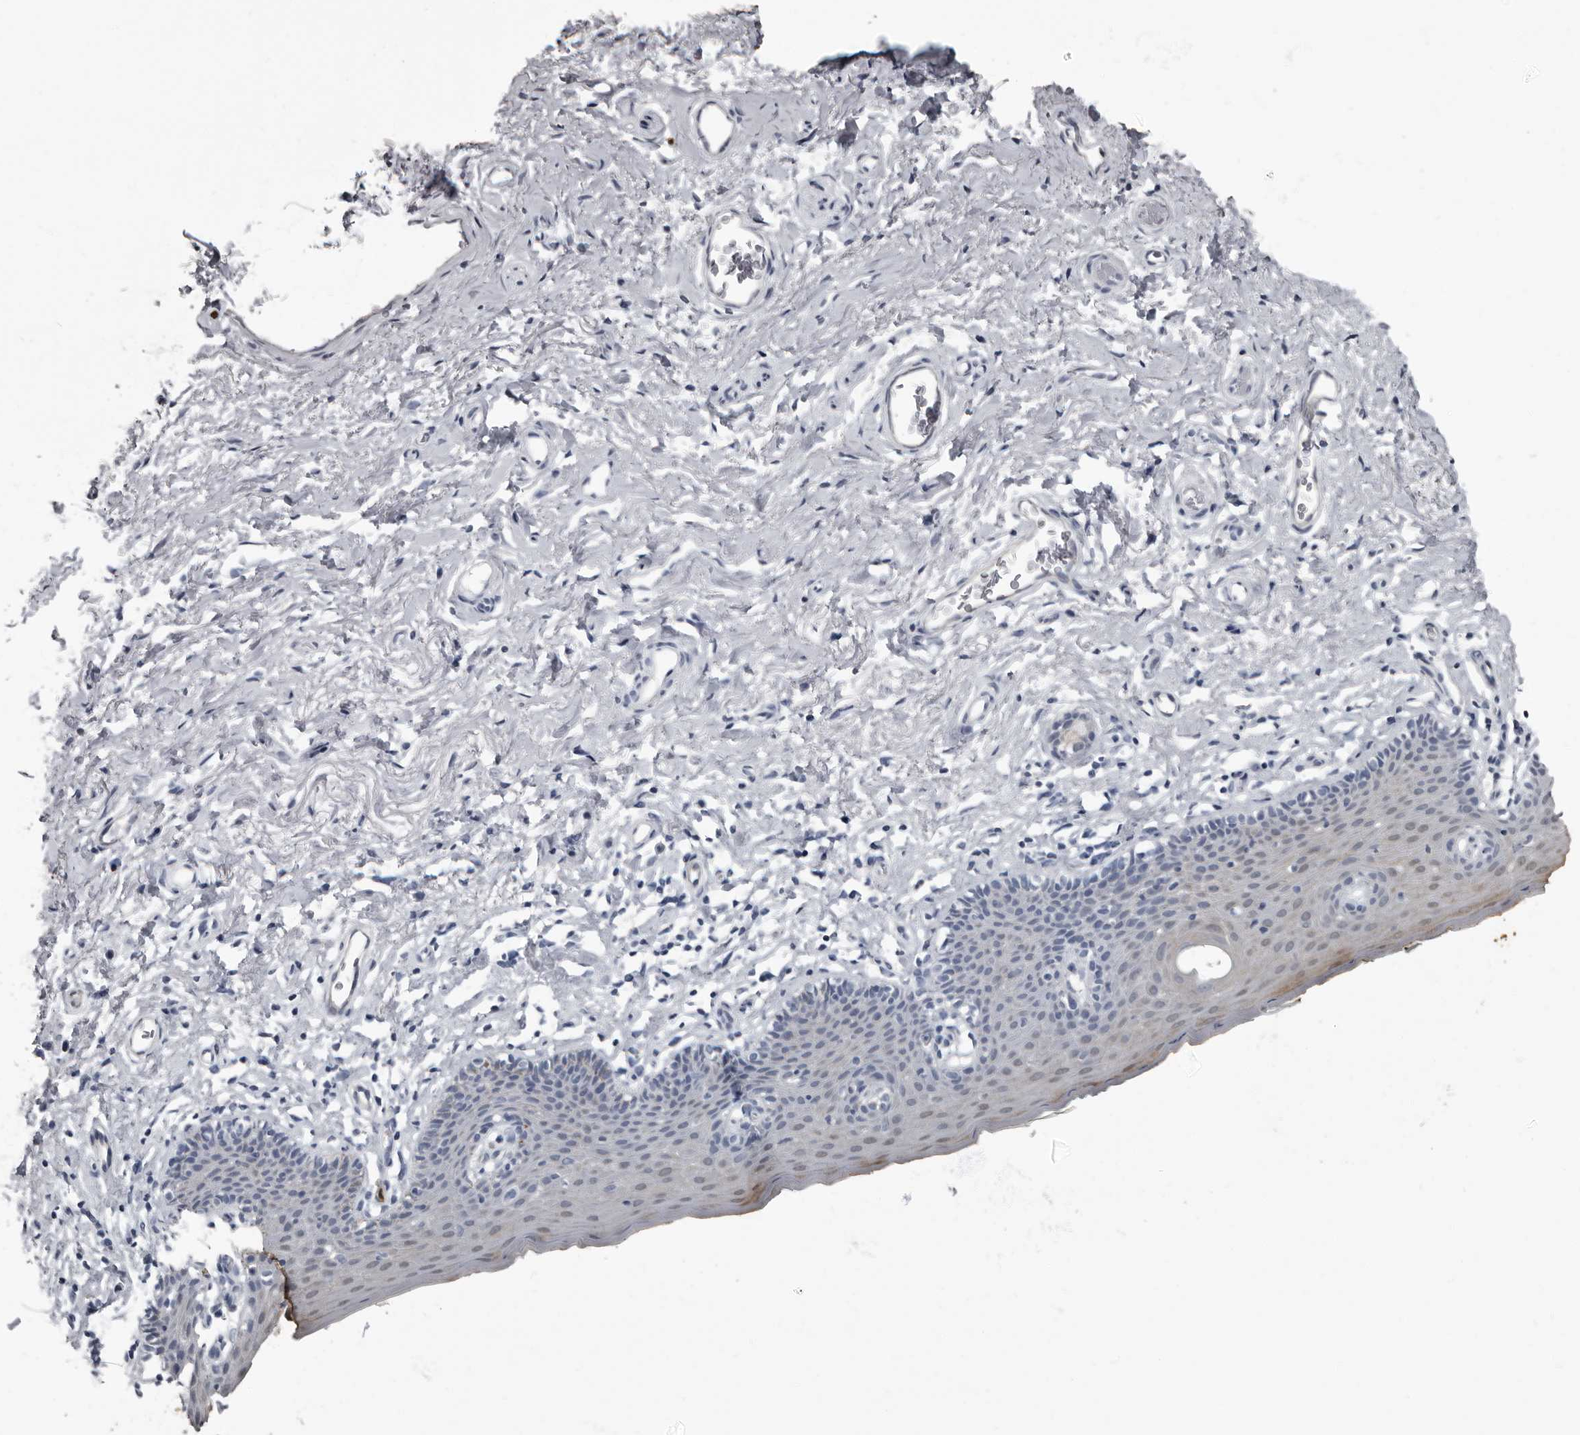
{"staining": {"intensity": "moderate", "quantity": "<25%", "location": "cytoplasmic/membranous"}, "tissue": "skin", "cell_type": "Epidermal cells", "image_type": "normal", "snomed": [{"axis": "morphology", "description": "Normal tissue, NOS"}, {"axis": "topography", "description": "Vulva"}], "caption": "This histopathology image reveals immunohistochemistry (IHC) staining of unremarkable human skin, with low moderate cytoplasmic/membranous expression in about <25% of epidermal cells.", "gene": "TPD52L1", "patient": {"sex": "female", "age": 66}}